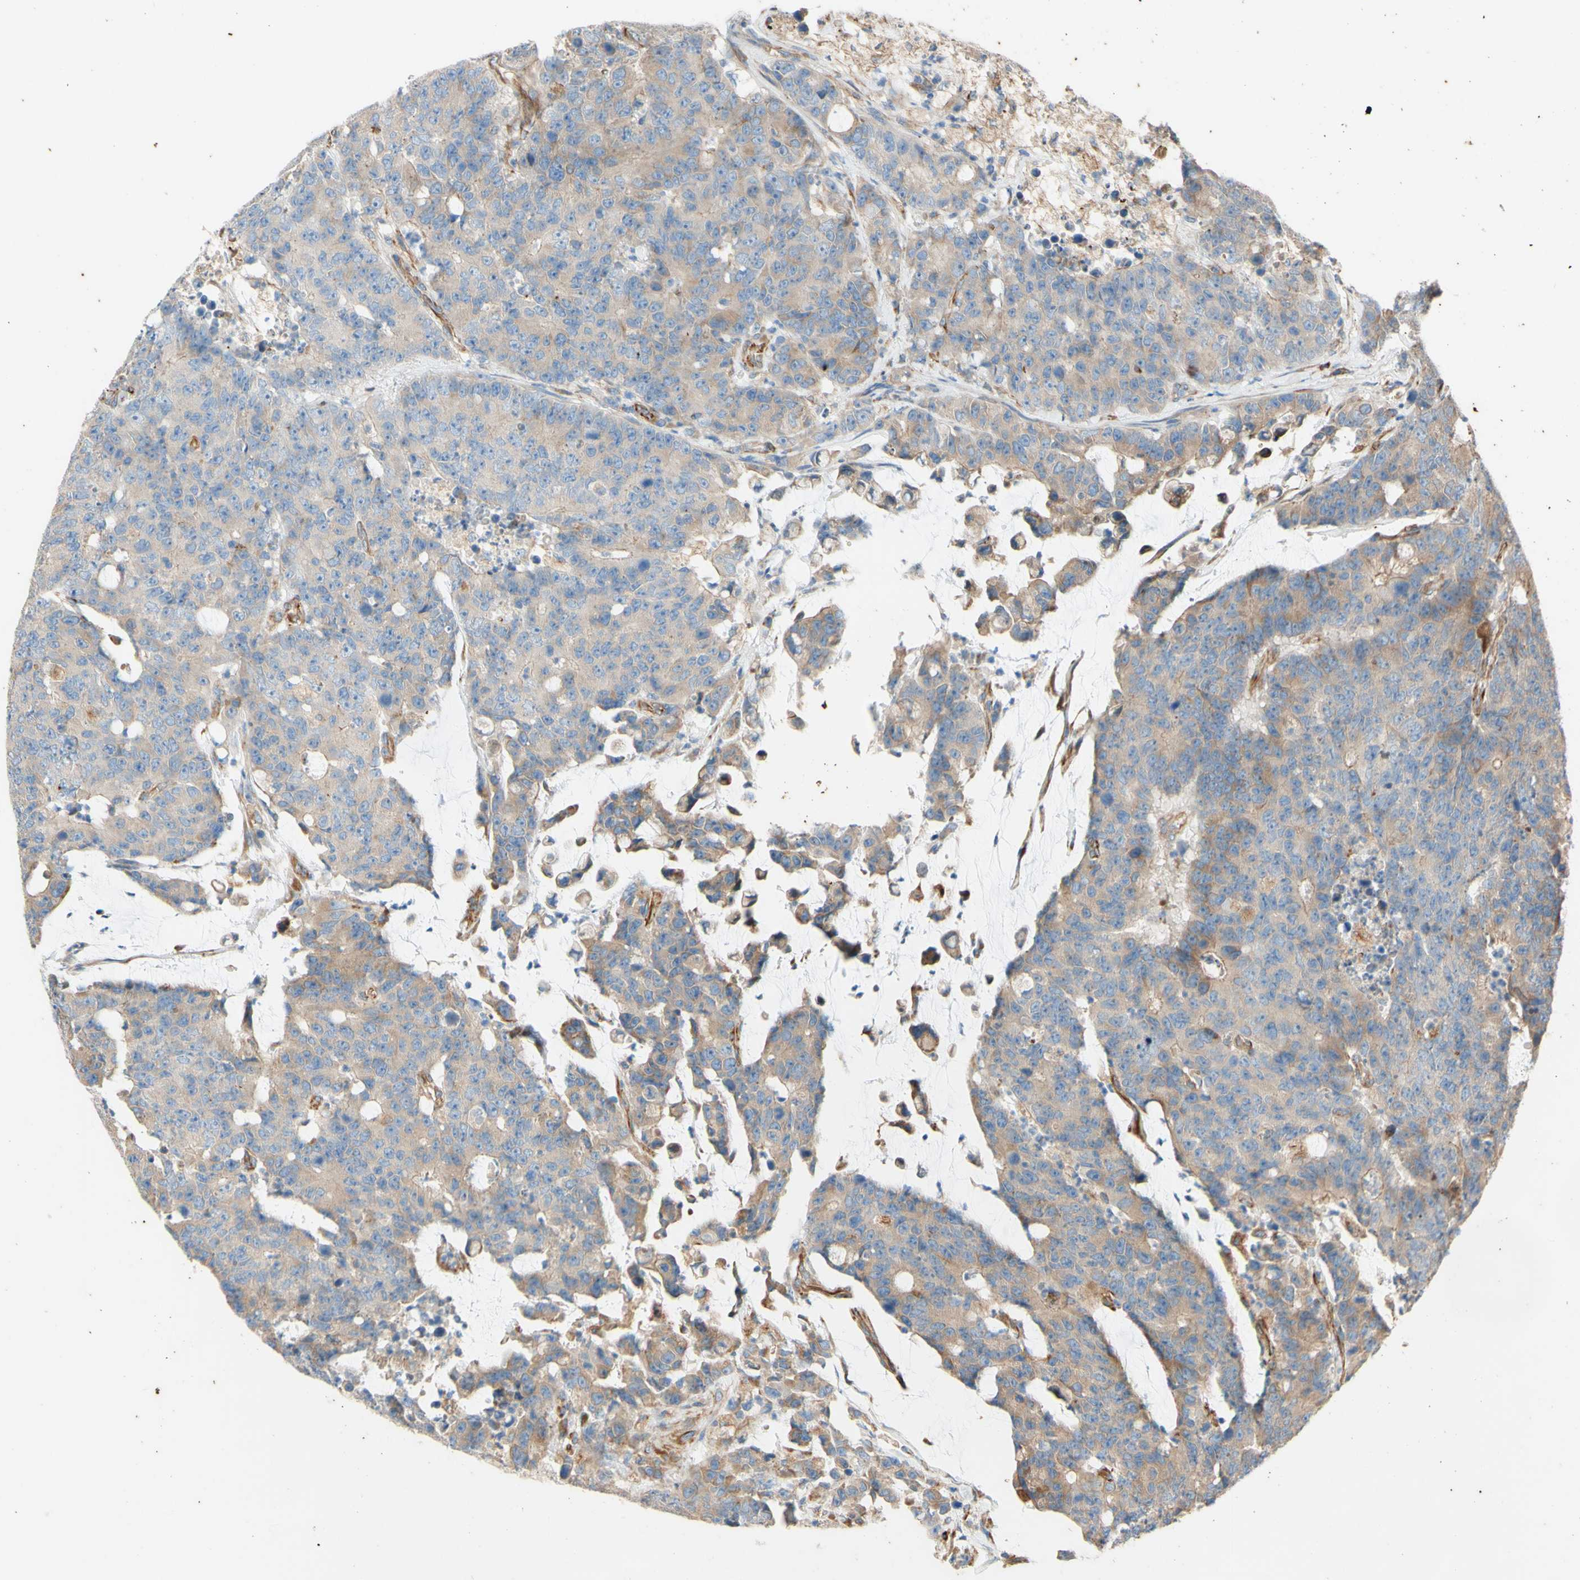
{"staining": {"intensity": "weak", "quantity": ">75%", "location": "cytoplasmic/membranous"}, "tissue": "colorectal cancer", "cell_type": "Tumor cells", "image_type": "cancer", "snomed": [{"axis": "morphology", "description": "Adenocarcinoma, NOS"}, {"axis": "topography", "description": "Colon"}], "caption": "Approximately >75% of tumor cells in colorectal adenocarcinoma exhibit weak cytoplasmic/membranous protein expression as visualized by brown immunohistochemical staining.", "gene": "C1orf43", "patient": {"sex": "female", "age": 86}}